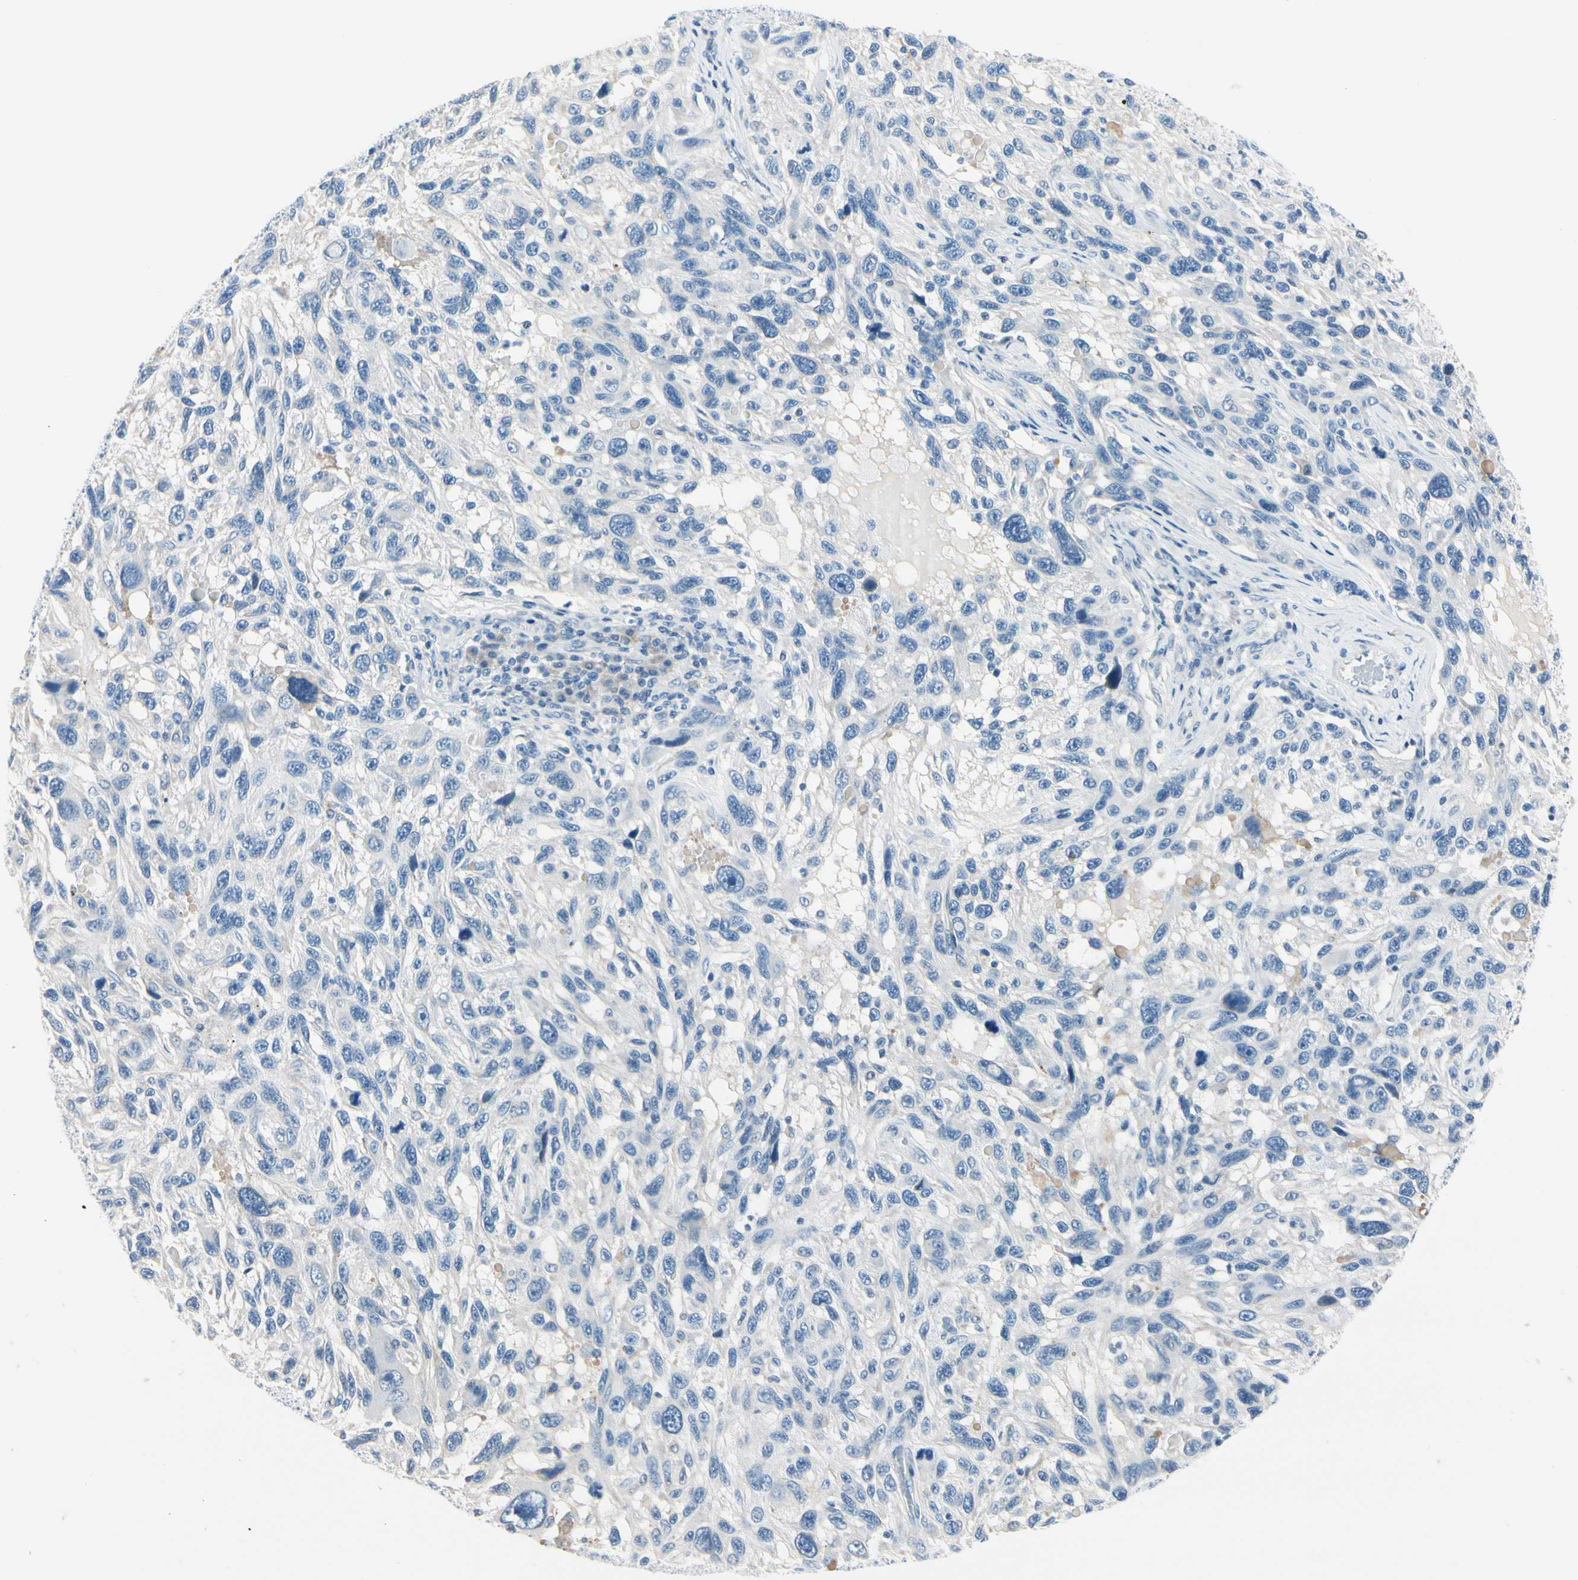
{"staining": {"intensity": "negative", "quantity": "none", "location": "none"}, "tissue": "melanoma", "cell_type": "Tumor cells", "image_type": "cancer", "snomed": [{"axis": "morphology", "description": "Malignant melanoma, NOS"}, {"axis": "topography", "description": "Skin"}], "caption": "Melanoma stained for a protein using immunohistochemistry demonstrates no positivity tumor cells.", "gene": "PEBP1", "patient": {"sex": "male", "age": 53}}